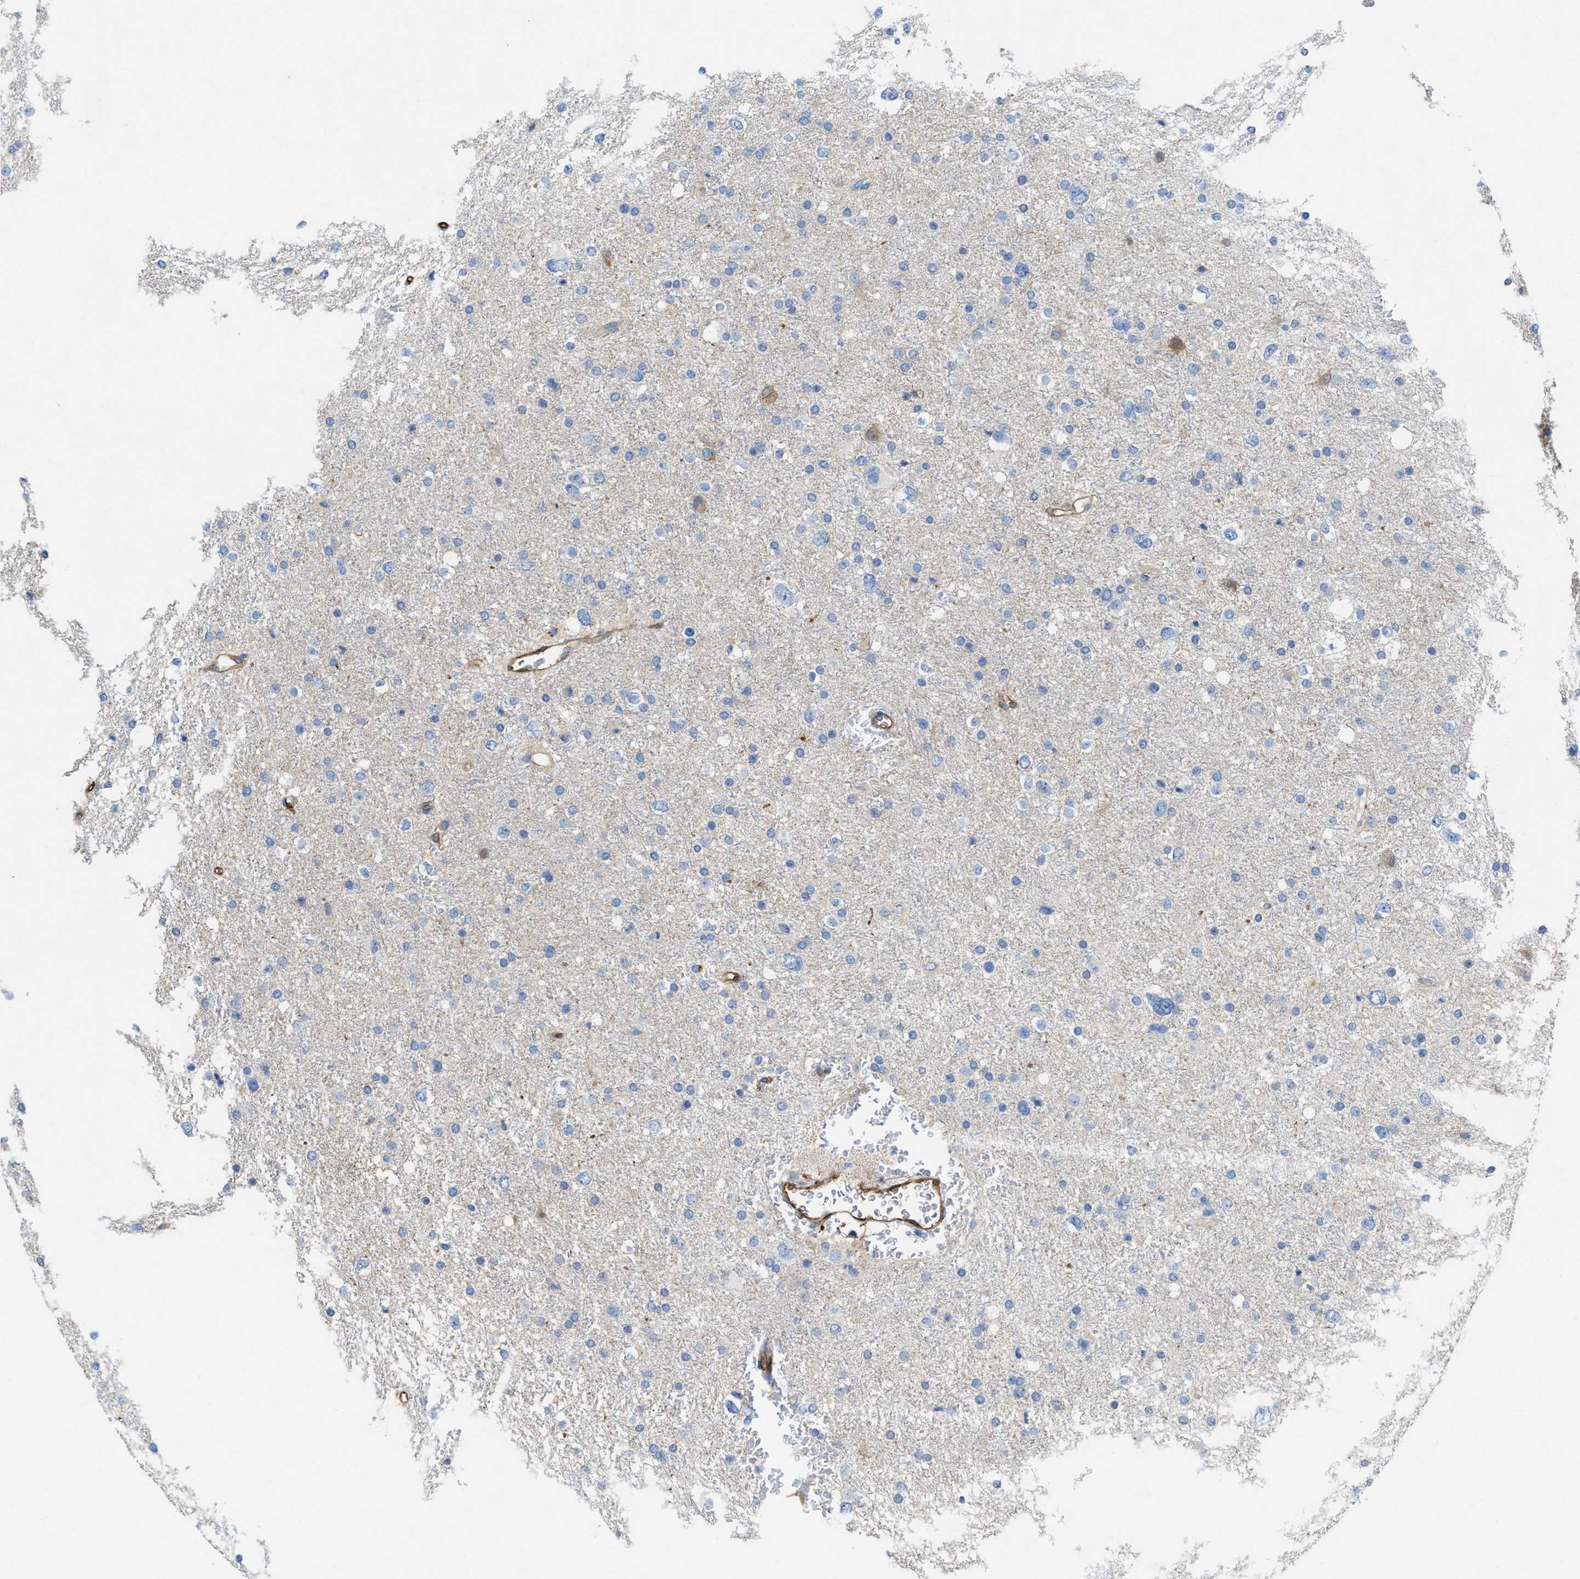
{"staining": {"intensity": "negative", "quantity": "none", "location": "none"}, "tissue": "glioma", "cell_type": "Tumor cells", "image_type": "cancer", "snomed": [{"axis": "morphology", "description": "Glioma, malignant, Low grade"}, {"axis": "topography", "description": "Brain"}], "caption": "Protein analysis of glioma demonstrates no significant staining in tumor cells.", "gene": "ASS1", "patient": {"sex": "female", "age": 37}}